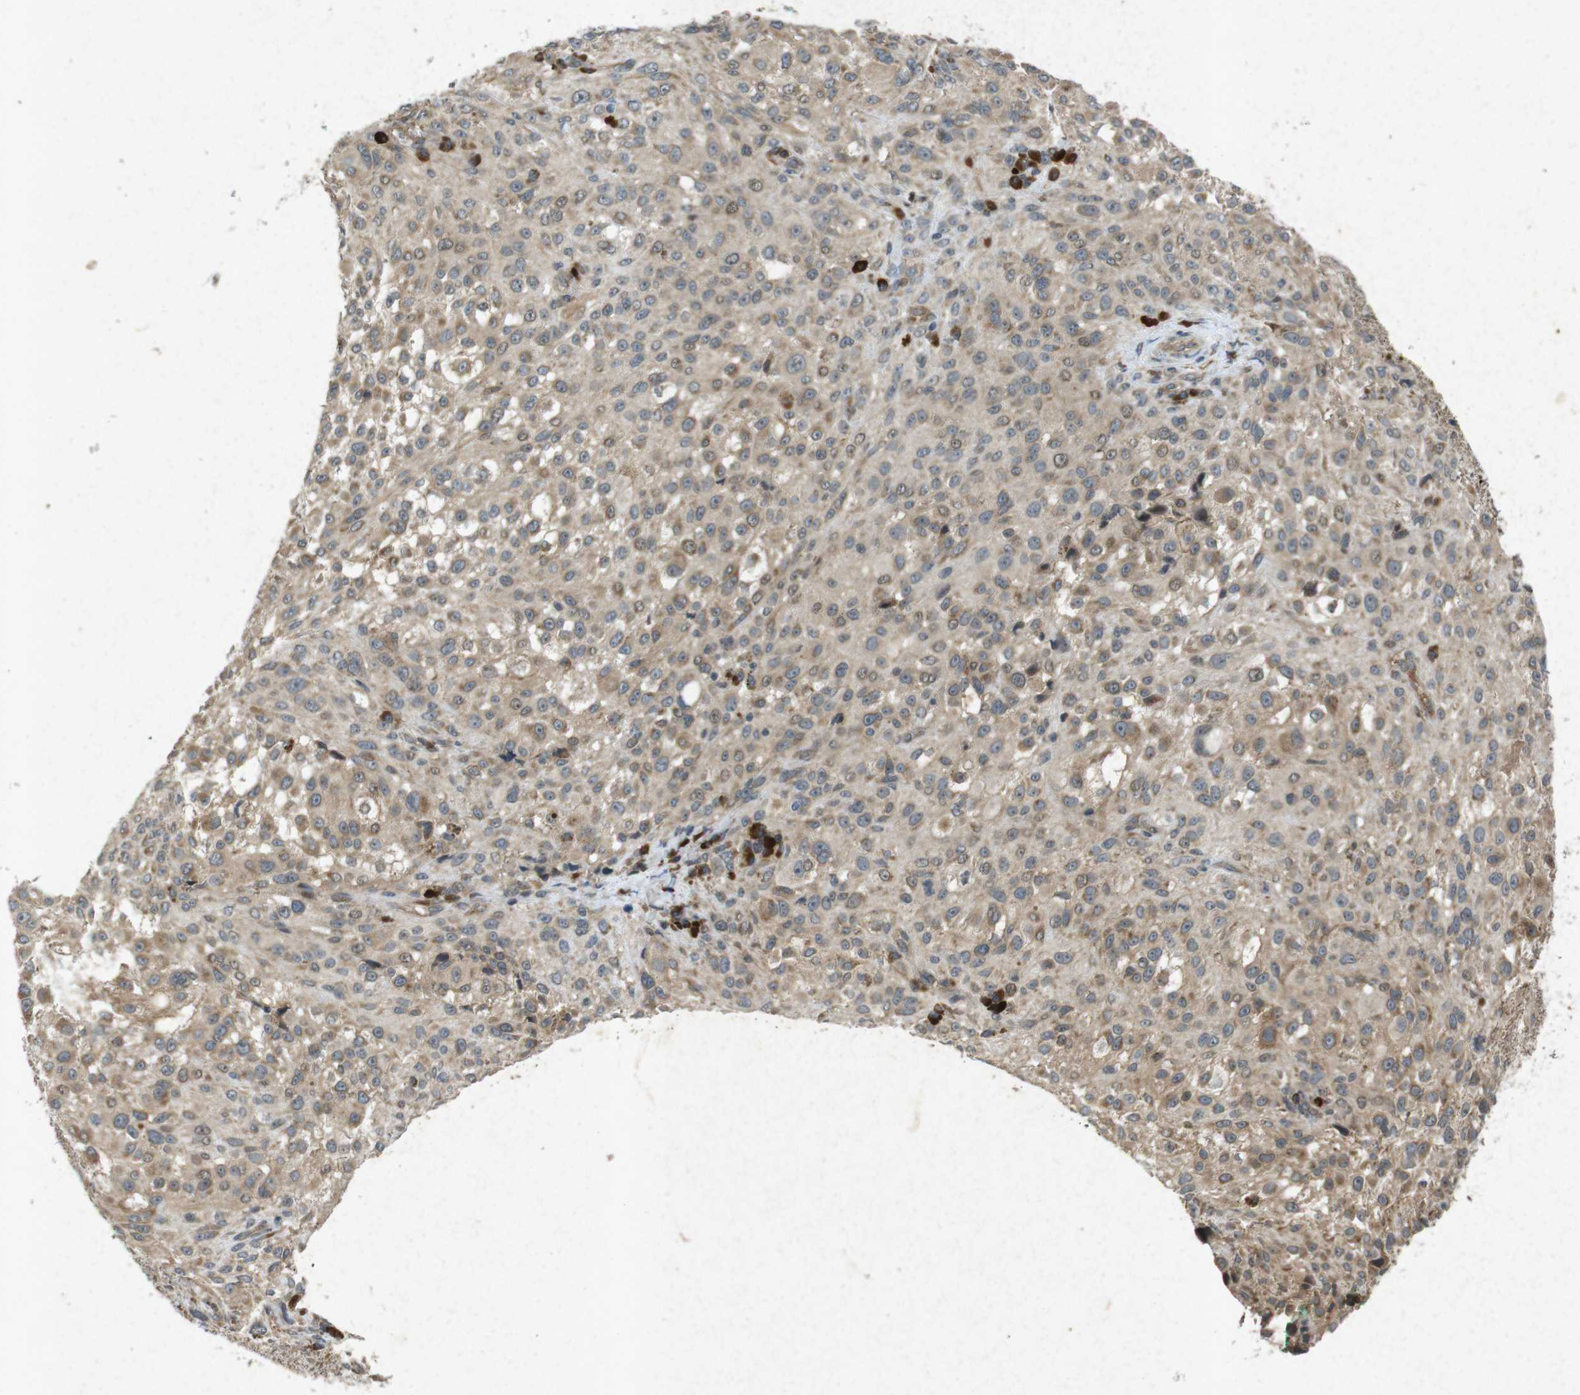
{"staining": {"intensity": "weak", "quantity": ">75%", "location": "cytoplasmic/membranous"}, "tissue": "melanoma", "cell_type": "Tumor cells", "image_type": "cancer", "snomed": [{"axis": "morphology", "description": "Necrosis, NOS"}, {"axis": "morphology", "description": "Malignant melanoma, NOS"}, {"axis": "topography", "description": "Skin"}], "caption": "The photomicrograph displays immunohistochemical staining of malignant melanoma. There is weak cytoplasmic/membranous positivity is appreciated in about >75% of tumor cells.", "gene": "FLCN", "patient": {"sex": "female", "age": 87}}